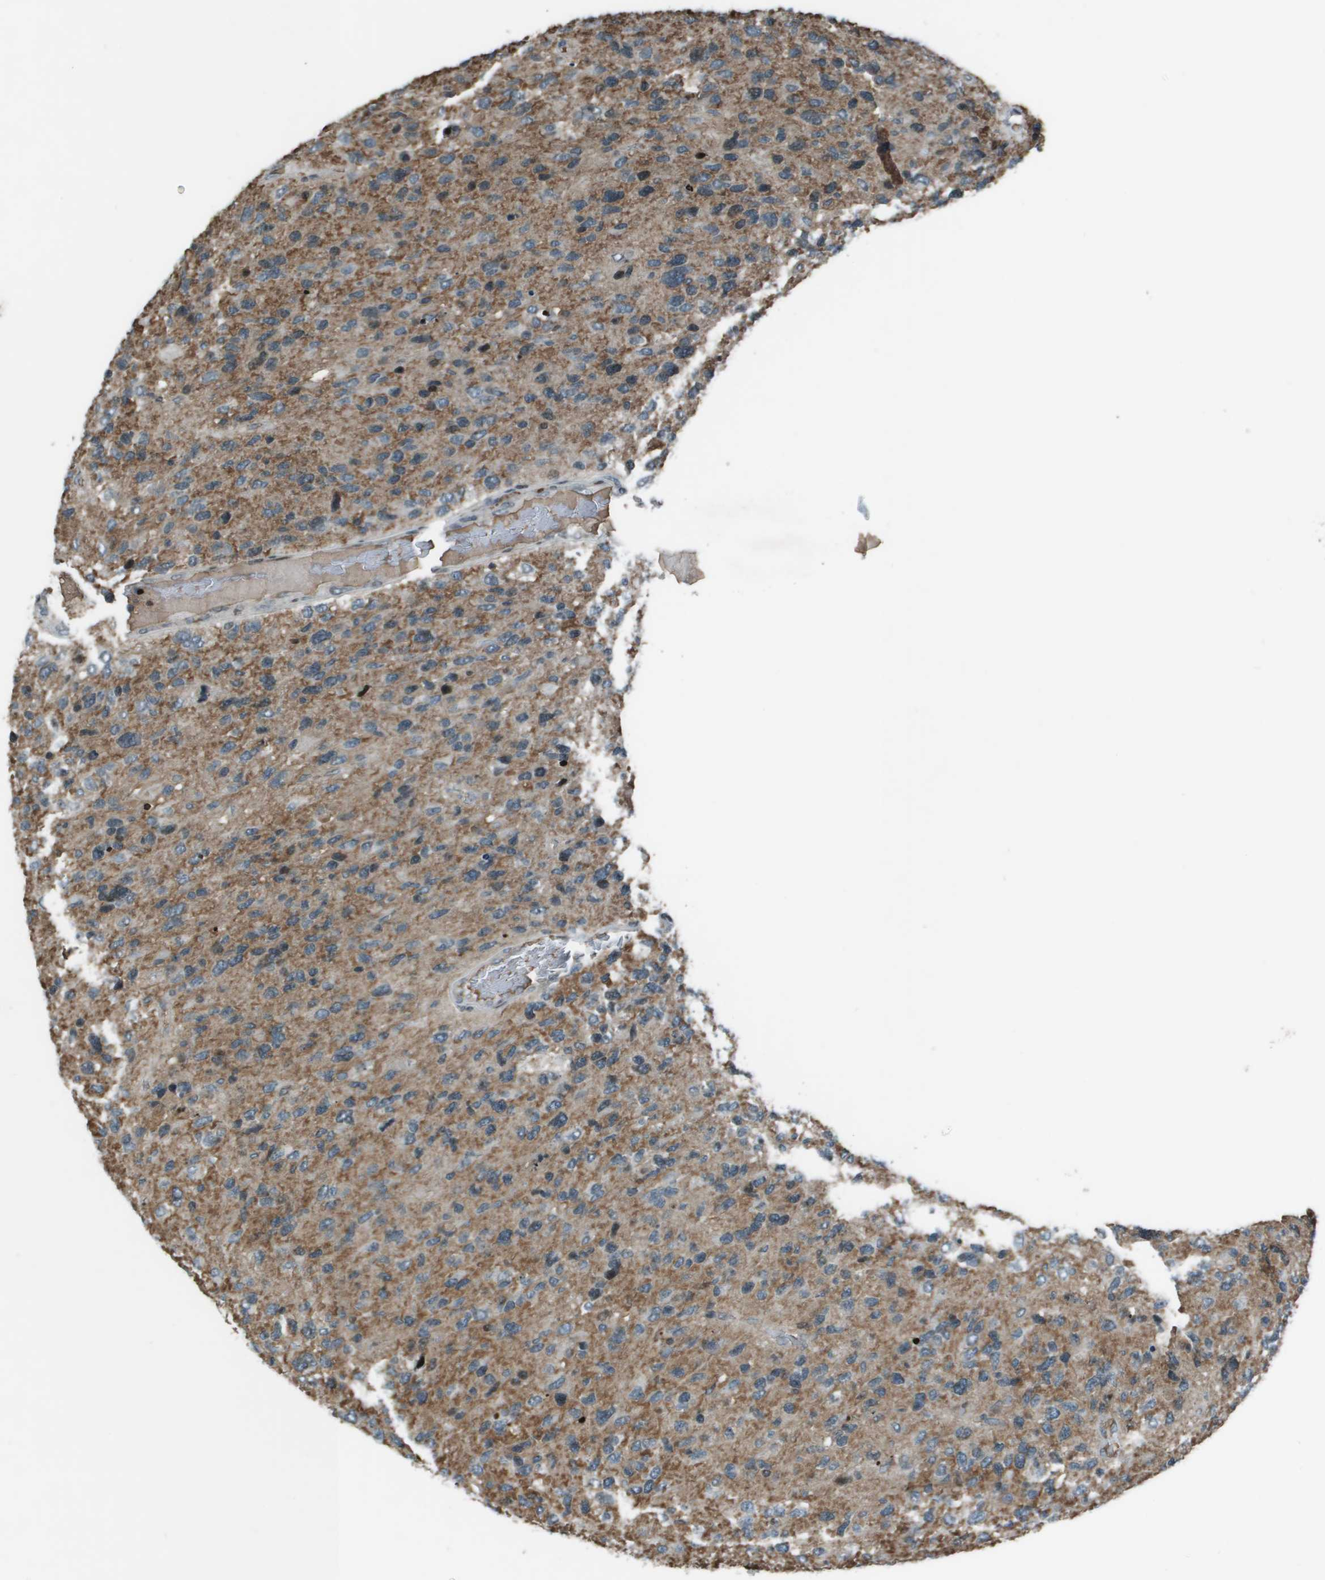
{"staining": {"intensity": "negative", "quantity": "none", "location": "none"}, "tissue": "glioma", "cell_type": "Tumor cells", "image_type": "cancer", "snomed": [{"axis": "morphology", "description": "Glioma, malignant, High grade"}, {"axis": "topography", "description": "Brain"}], "caption": "Immunohistochemistry of malignant high-grade glioma demonstrates no expression in tumor cells.", "gene": "CXCL12", "patient": {"sex": "female", "age": 58}}